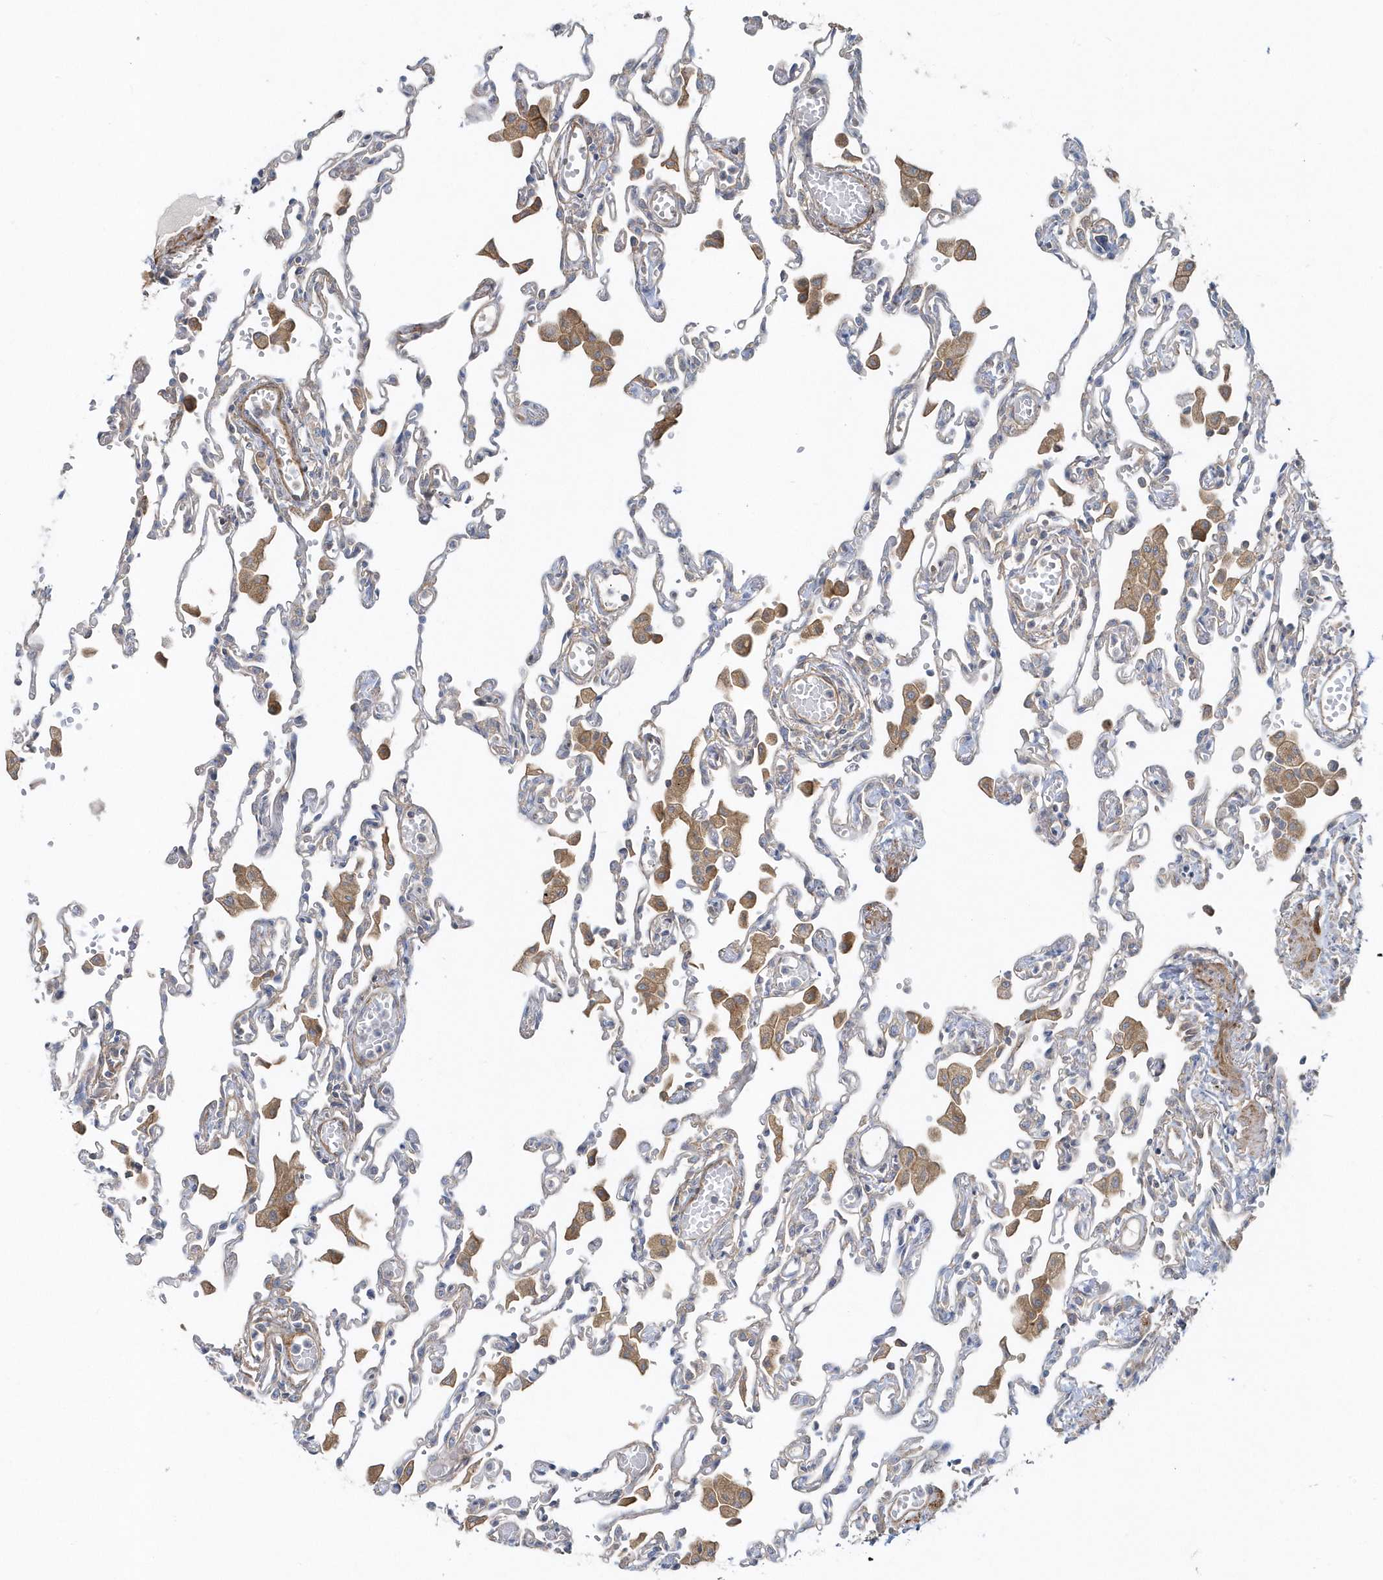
{"staining": {"intensity": "negative", "quantity": "none", "location": "none"}, "tissue": "lung", "cell_type": "Alveolar cells", "image_type": "normal", "snomed": [{"axis": "morphology", "description": "Normal tissue, NOS"}, {"axis": "topography", "description": "Bronchus"}, {"axis": "topography", "description": "Lung"}], "caption": "An IHC micrograph of normal lung is shown. There is no staining in alveolar cells of lung. Nuclei are stained in blue.", "gene": "LEXM", "patient": {"sex": "female", "age": 49}}